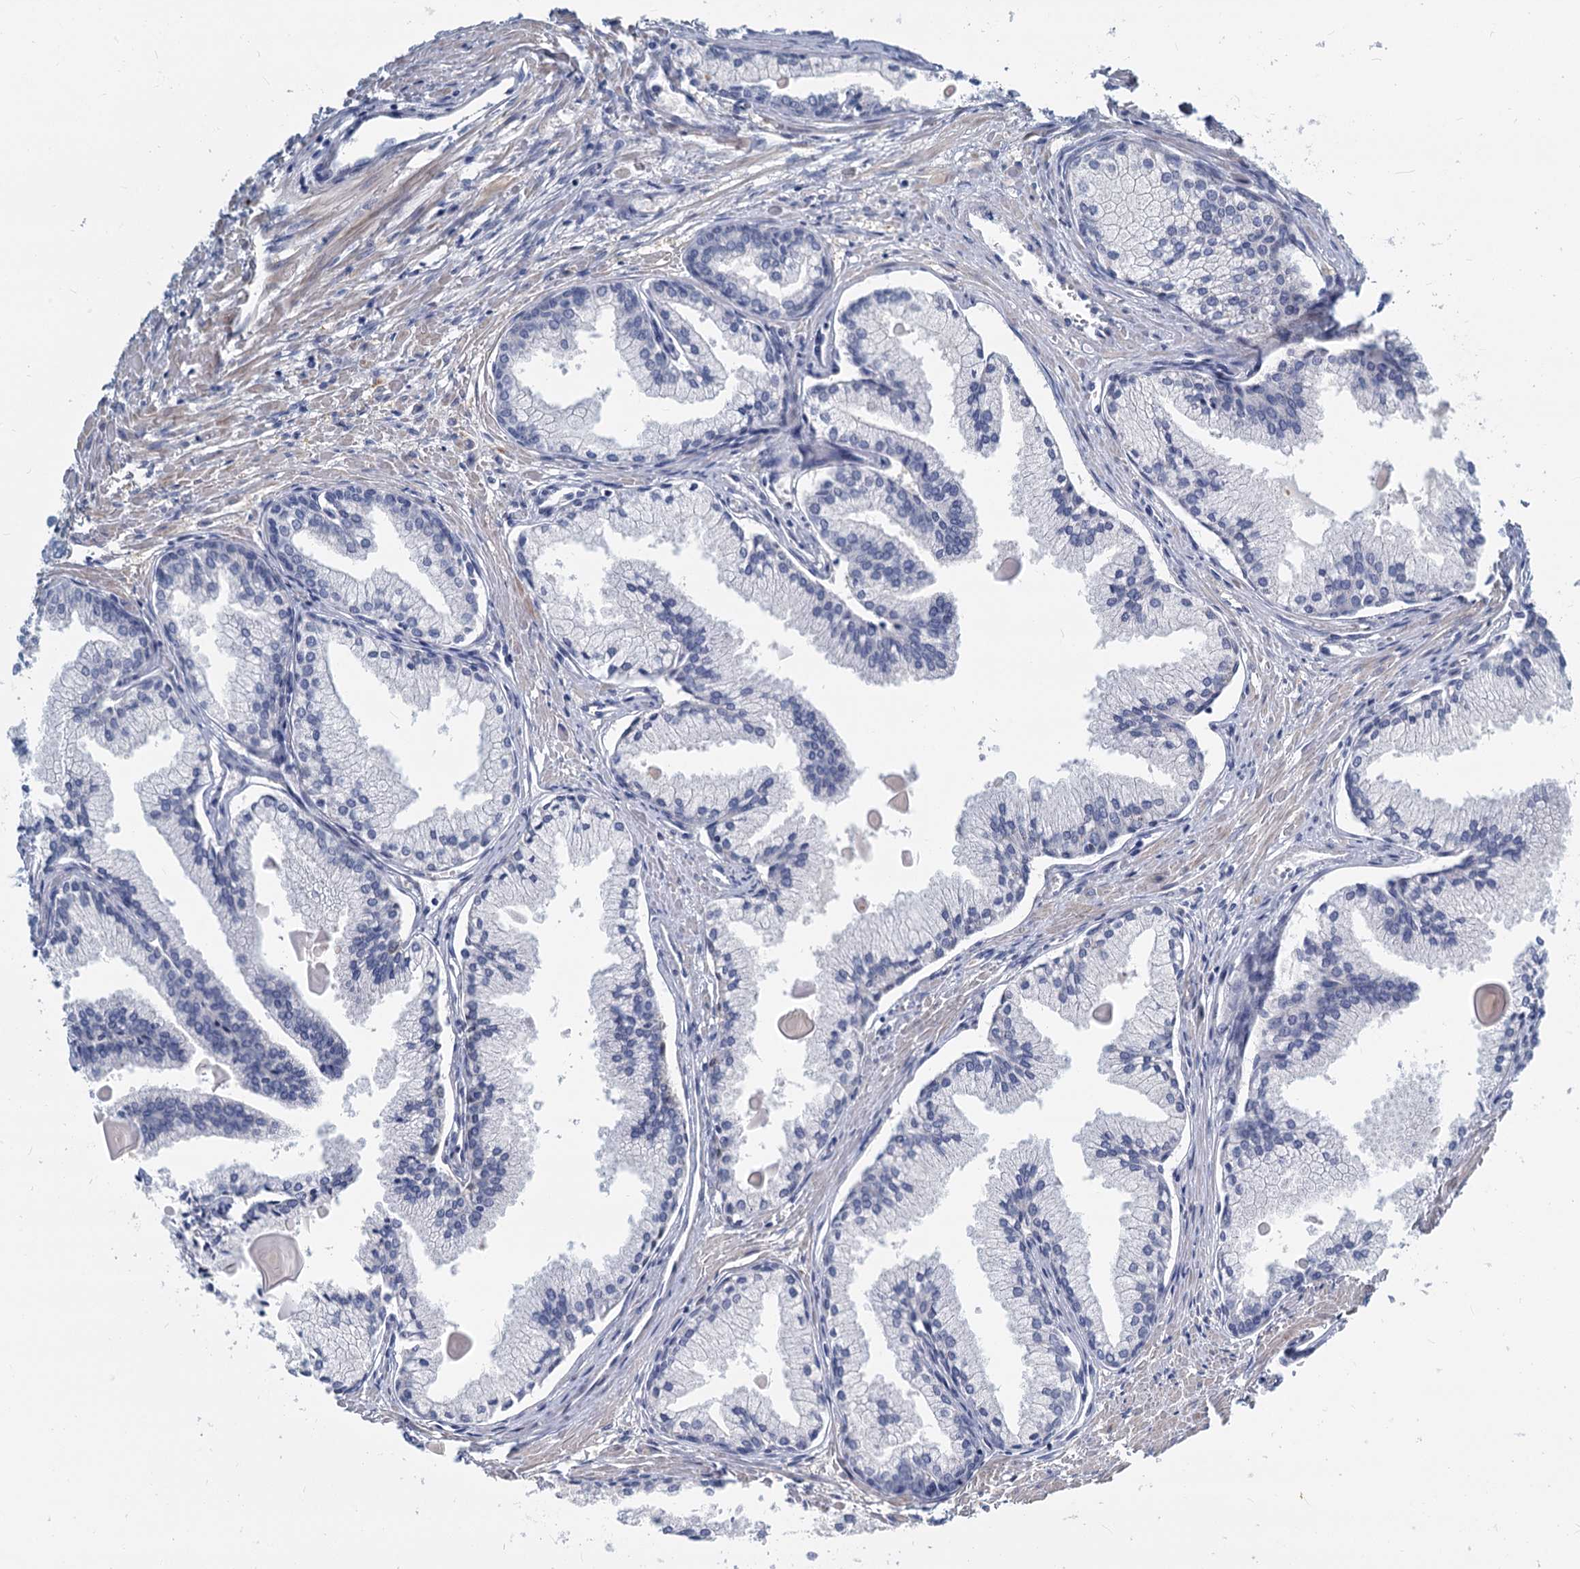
{"staining": {"intensity": "negative", "quantity": "none", "location": "none"}, "tissue": "prostate cancer", "cell_type": "Tumor cells", "image_type": "cancer", "snomed": [{"axis": "morphology", "description": "Adenocarcinoma, High grade"}, {"axis": "topography", "description": "Prostate"}], "caption": "An IHC histopathology image of adenocarcinoma (high-grade) (prostate) is shown. There is no staining in tumor cells of adenocarcinoma (high-grade) (prostate).", "gene": "GSTM3", "patient": {"sex": "male", "age": 68}}